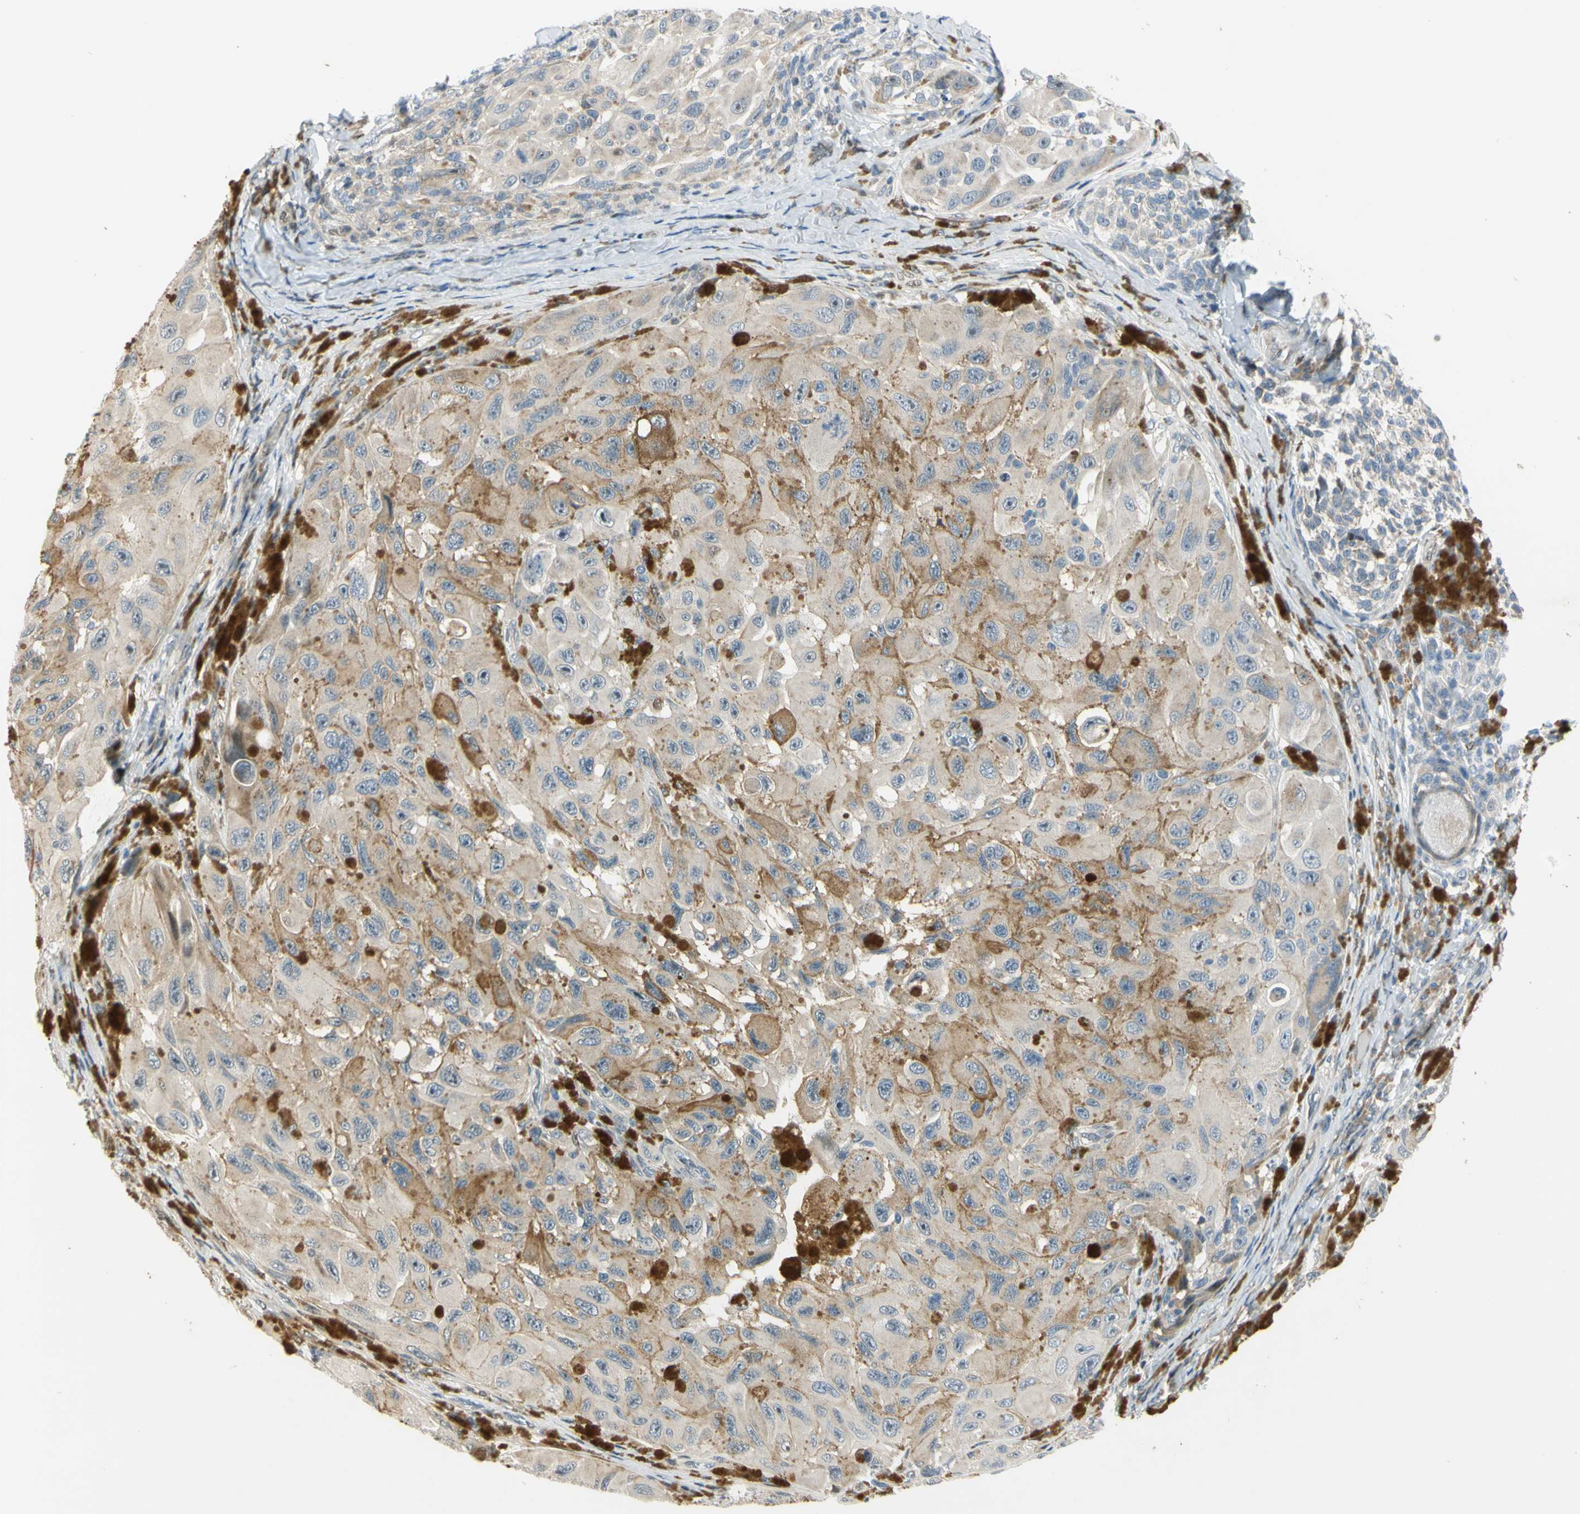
{"staining": {"intensity": "weak", "quantity": "25%-75%", "location": "cytoplasmic/membranous"}, "tissue": "melanoma", "cell_type": "Tumor cells", "image_type": "cancer", "snomed": [{"axis": "morphology", "description": "Malignant melanoma, NOS"}, {"axis": "topography", "description": "Skin"}], "caption": "Protein expression analysis of human malignant melanoma reveals weak cytoplasmic/membranous positivity in approximately 25%-75% of tumor cells.", "gene": "NPDC1", "patient": {"sex": "female", "age": 73}}